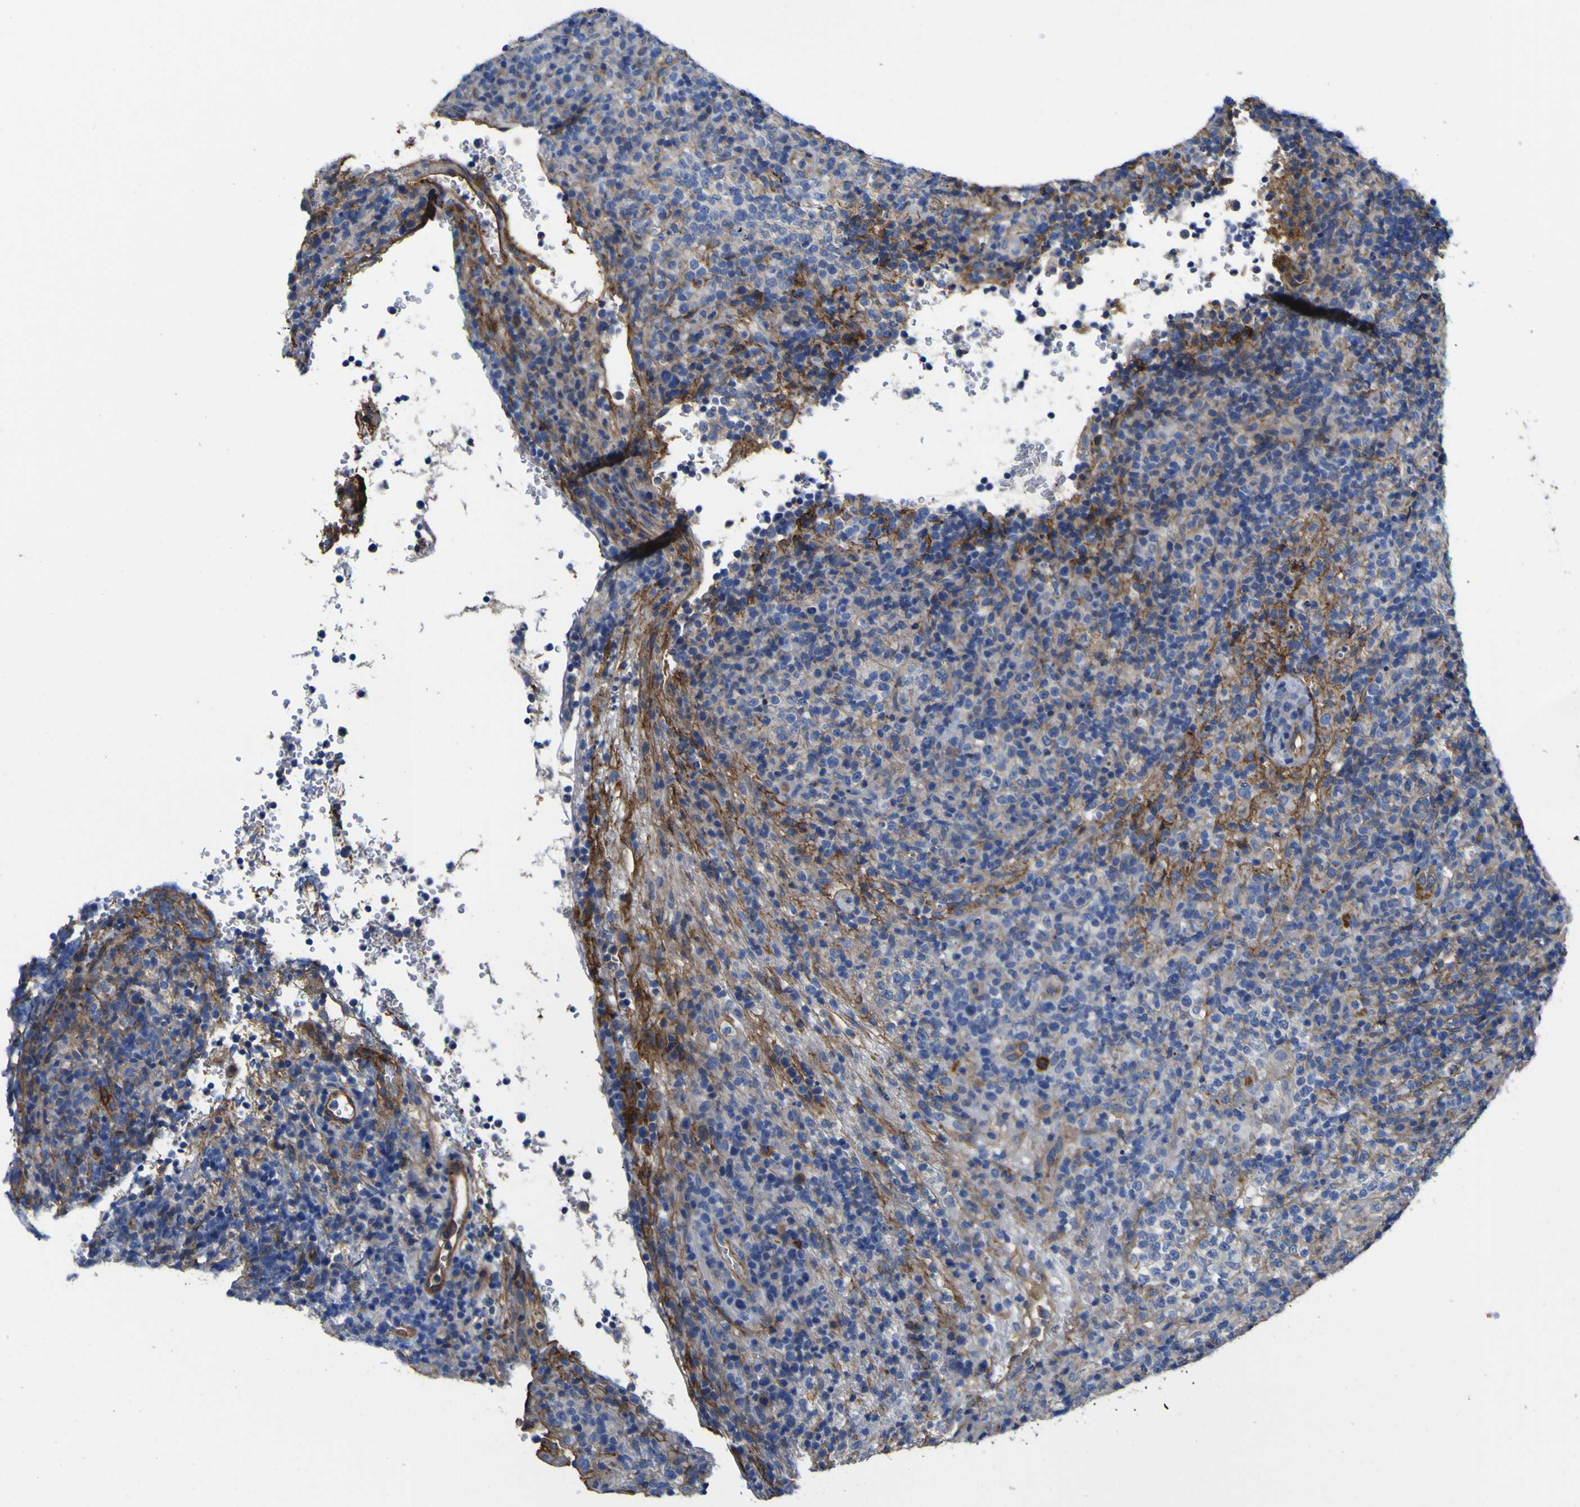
{"staining": {"intensity": "negative", "quantity": "none", "location": "none"}, "tissue": "lymphoma", "cell_type": "Tumor cells", "image_type": "cancer", "snomed": [{"axis": "morphology", "description": "Malignant lymphoma, non-Hodgkin's type, High grade"}, {"axis": "topography", "description": "Lymph node"}], "caption": "This is an immunohistochemistry (IHC) micrograph of human high-grade malignant lymphoma, non-Hodgkin's type. There is no positivity in tumor cells.", "gene": "CD151", "patient": {"sex": "female", "age": 76}}